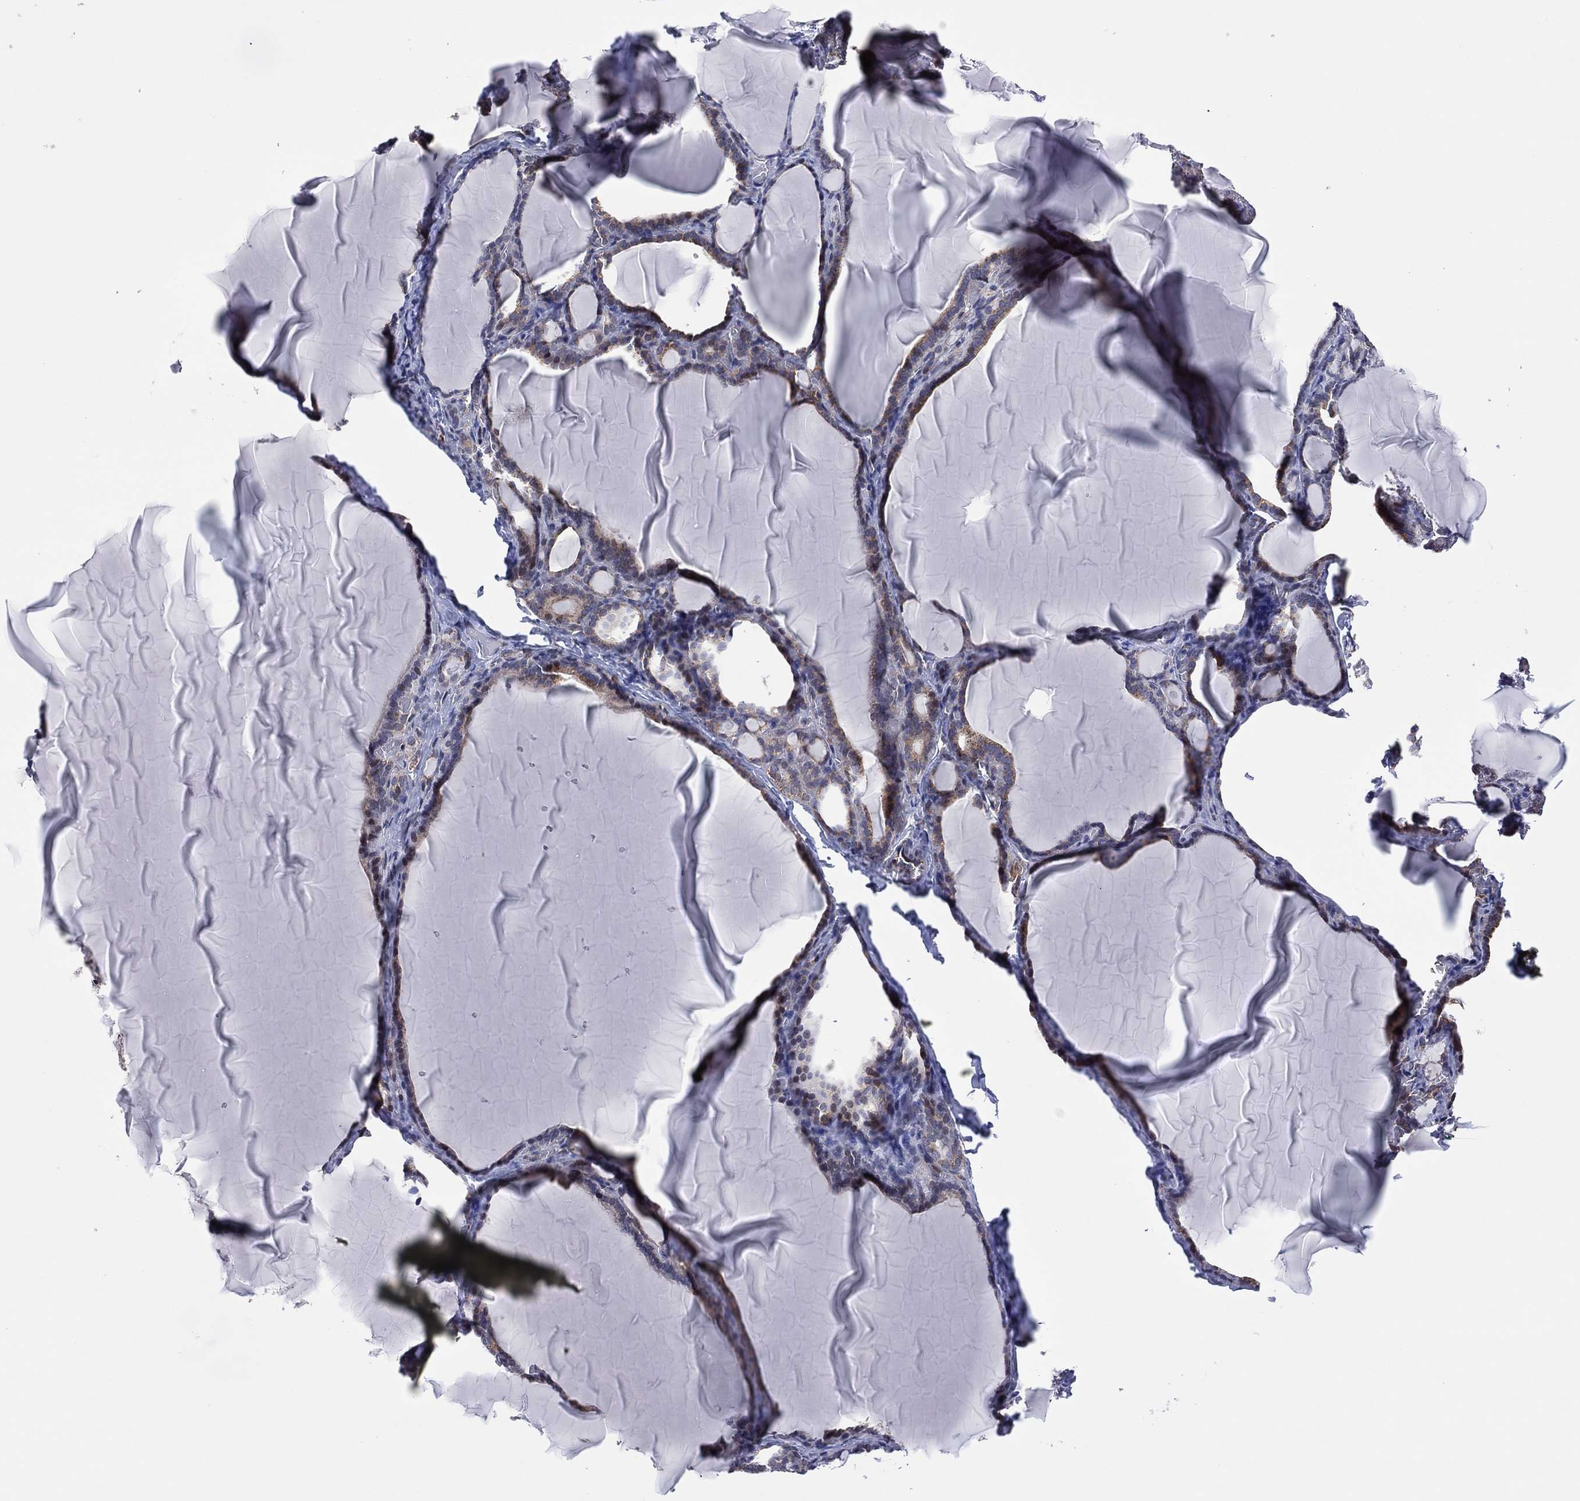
{"staining": {"intensity": "moderate", "quantity": "<25%", "location": "nuclear"}, "tissue": "thyroid gland", "cell_type": "Glandular cells", "image_type": "normal", "snomed": [{"axis": "morphology", "description": "Normal tissue, NOS"}, {"axis": "morphology", "description": "Hyperplasia, NOS"}, {"axis": "topography", "description": "Thyroid gland"}], "caption": "Thyroid gland stained with DAB immunohistochemistry exhibits low levels of moderate nuclear expression in approximately <25% of glandular cells.", "gene": "PIDD1", "patient": {"sex": "female", "age": 27}}